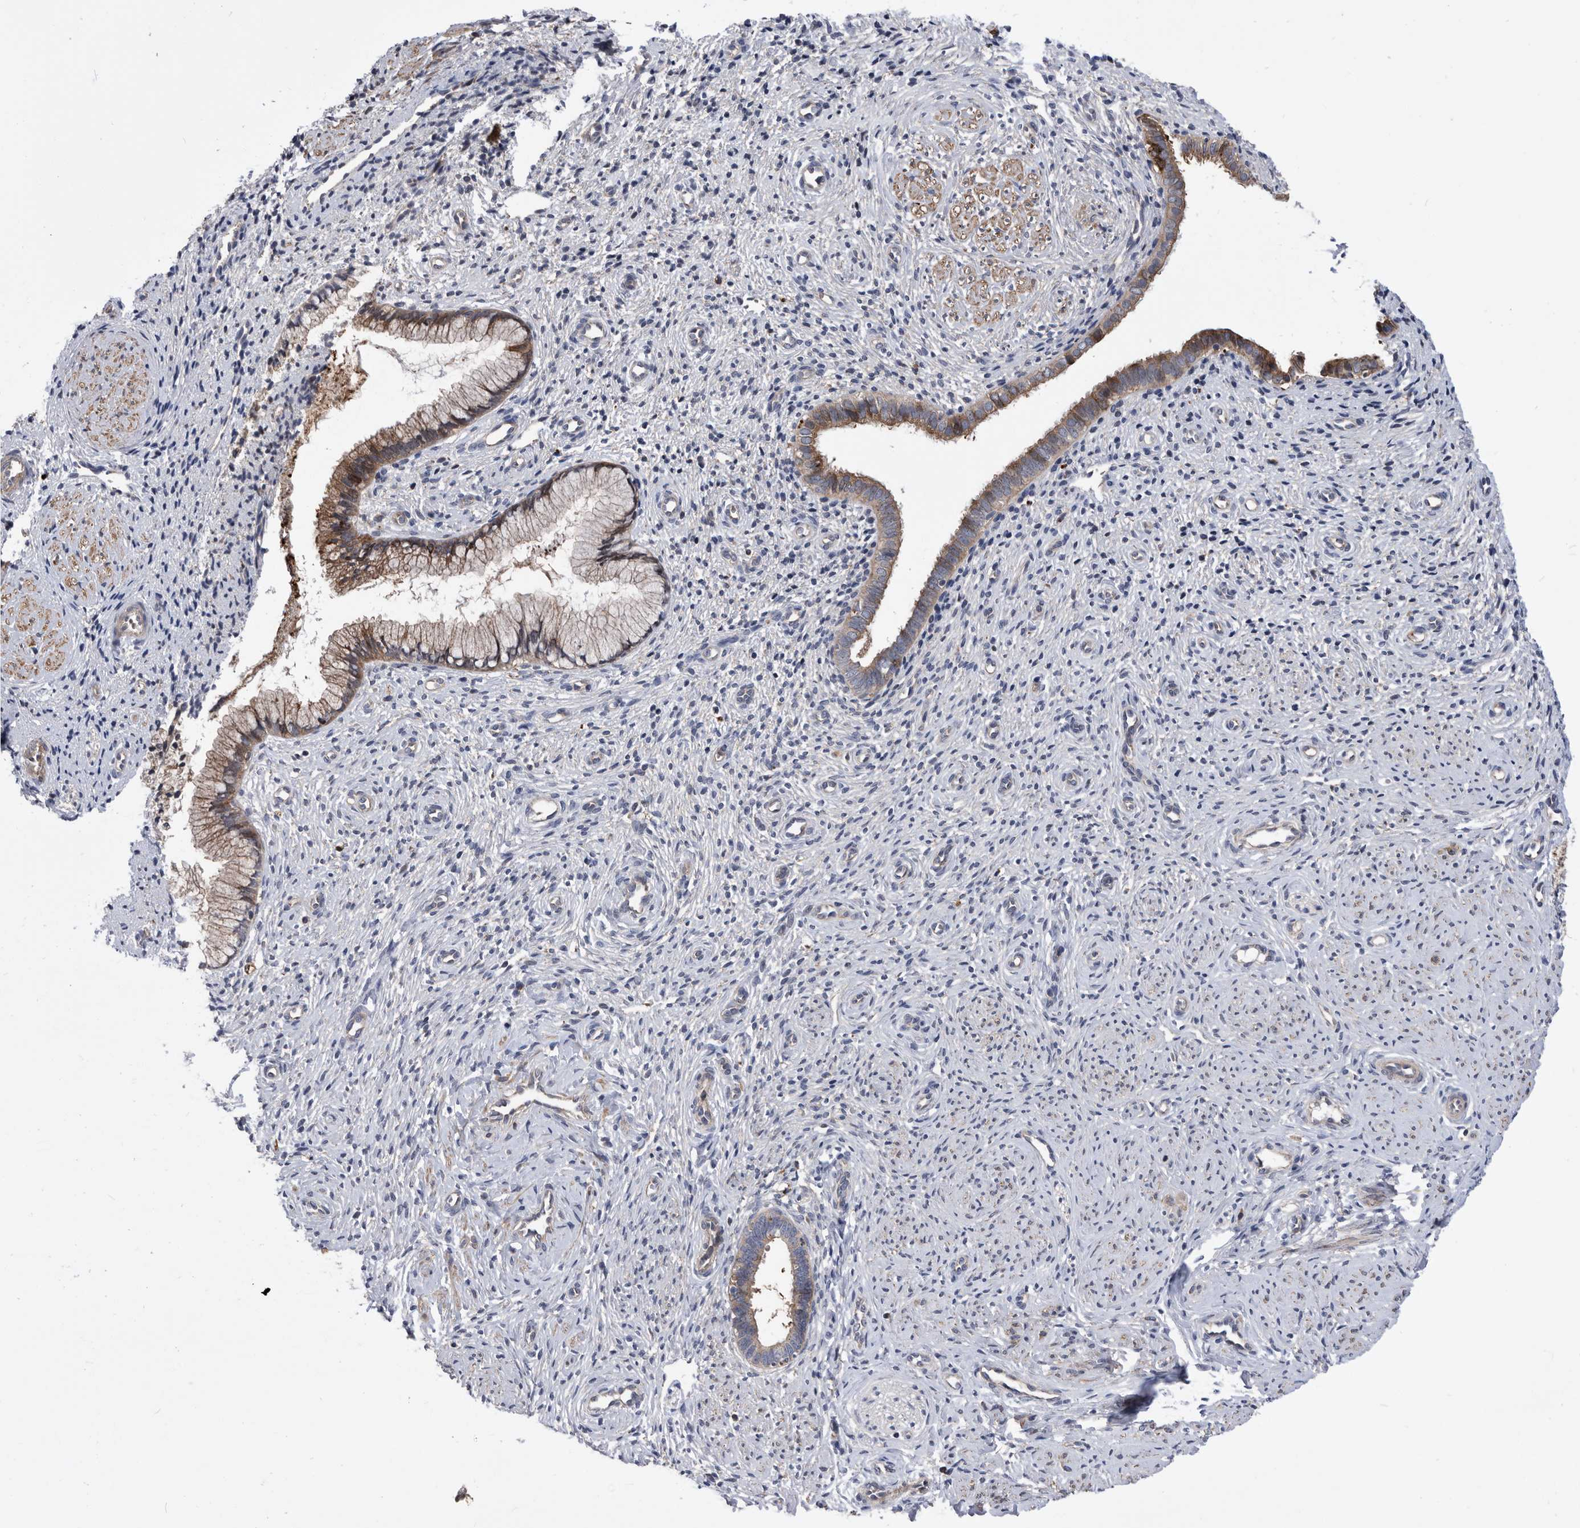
{"staining": {"intensity": "moderate", "quantity": ">75%", "location": "cytoplasmic/membranous"}, "tissue": "cervix", "cell_type": "Glandular cells", "image_type": "normal", "snomed": [{"axis": "morphology", "description": "Normal tissue, NOS"}, {"axis": "topography", "description": "Cervix"}], "caption": "Immunohistochemical staining of unremarkable human cervix exhibits moderate cytoplasmic/membranous protein expression in about >75% of glandular cells. The protein of interest is shown in brown color, while the nuclei are stained blue.", "gene": "BAIAP3", "patient": {"sex": "female", "age": 27}}